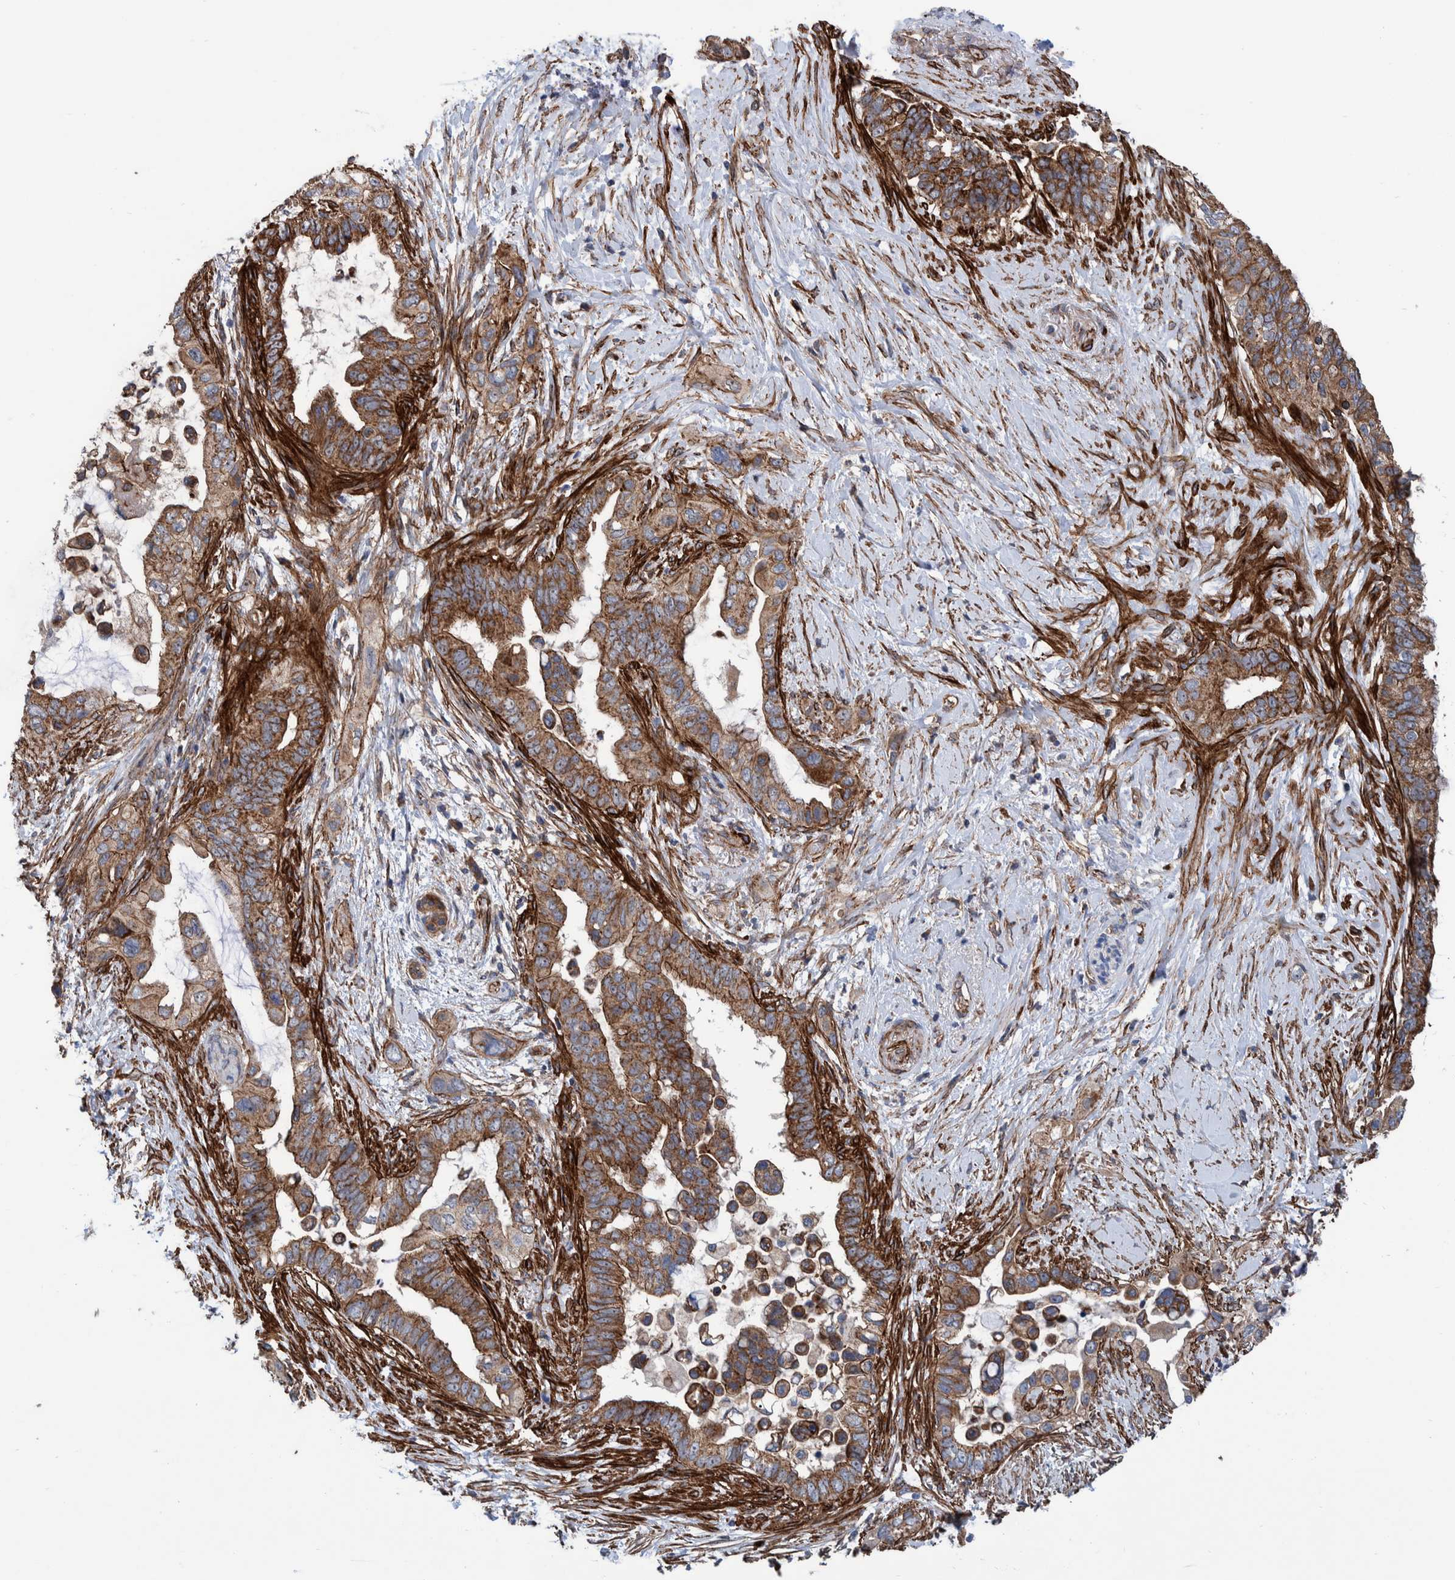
{"staining": {"intensity": "strong", "quantity": ">75%", "location": "cytoplasmic/membranous"}, "tissue": "pancreatic cancer", "cell_type": "Tumor cells", "image_type": "cancer", "snomed": [{"axis": "morphology", "description": "Adenocarcinoma, NOS"}, {"axis": "topography", "description": "Pancreas"}], "caption": "This image shows immunohistochemistry (IHC) staining of human pancreatic cancer, with high strong cytoplasmic/membranous positivity in about >75% of tumor cells.", "gene": "SLC25A10", "patient": {"sex": "female", "age": 56}}